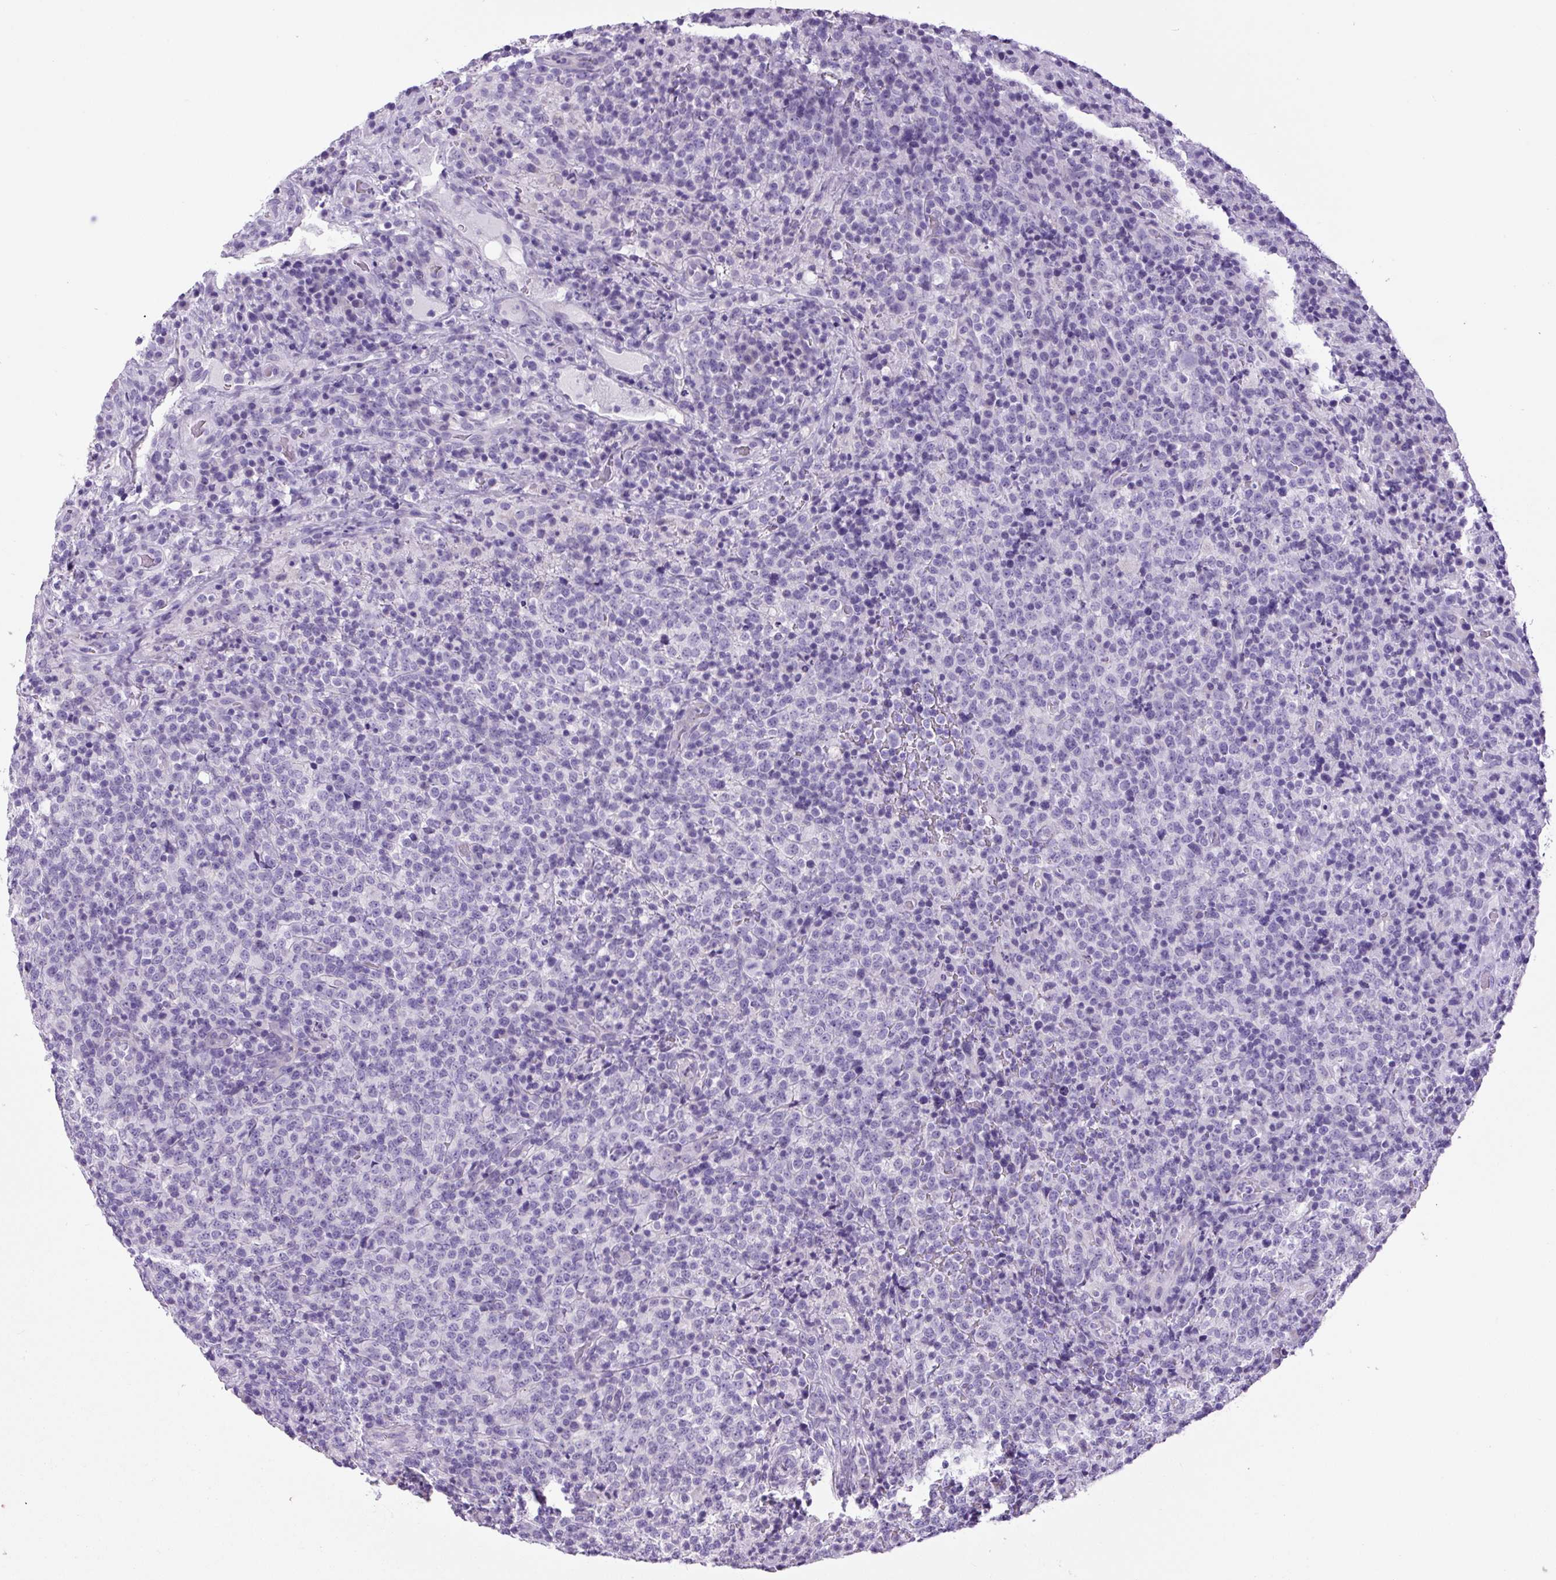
{"staining": {"intensity": "negative", "quantity": "none", "location": "none"}, "tissue": "lymphoma", "cell_type": "Tumor cells", "image_type": "cancer", "snomed": [{"axis": "morphology", "description": "Malignant lymphoma, non-Hodgkin's type, High grade"}, {"axis": "topography", "description": "Lymph node"}], "caption": "Immunohistochemistry photomicrograph of lymphoma stained for a protein (brown), which demonstrates no positivity in tumor cells.", "gene": "CHGA", "patient": {"sex": "male", "age": 54}}